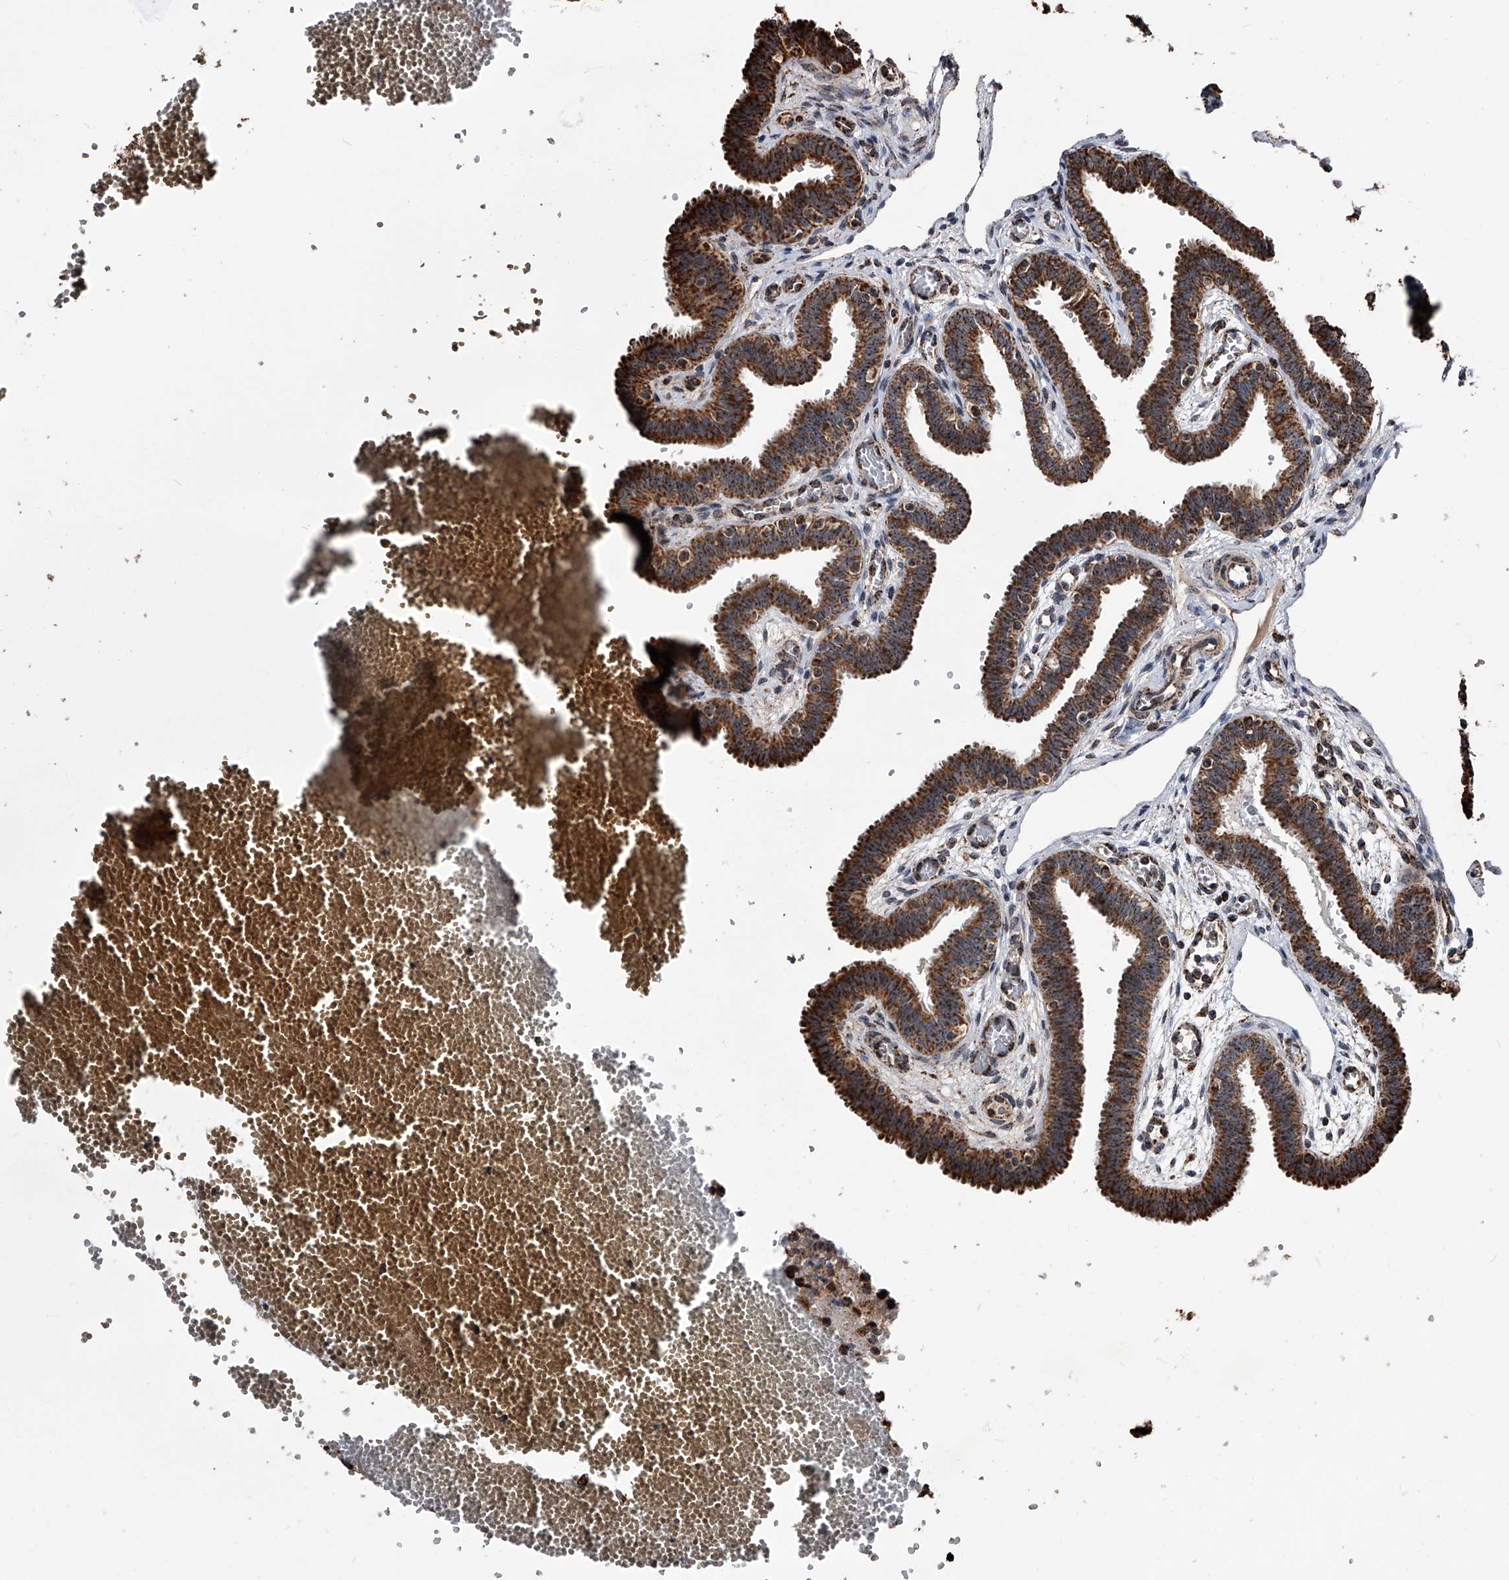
{"staining": {"intensity": "strong", "quantity": ">75%", "location": "cytoplasmic/membranous"}, "tissue": "fallopian tube", "cell_type": "Glandular cells", "image_type": "normal", "snomed": [{"axis": "morphology", "description": "Normal tissue, NOS"}, {"axis": "topography", "description": "Fallopian tube"}, {"axis": "topography", "description": "Placenta"}], "caption": "Immunohistochemistry (IHC) micrograph of benign fallopian tube: human fallopian tube stained using immunohistochemistry demonstrates high levels of strong protein expression localized specifically in the cytoplasmic/membranous of glandular cells, appearing as a cytoplasmic/membranous brown color.", "gene": "SMPDL3A", "patient": {"sex": "female", "age": 32}}